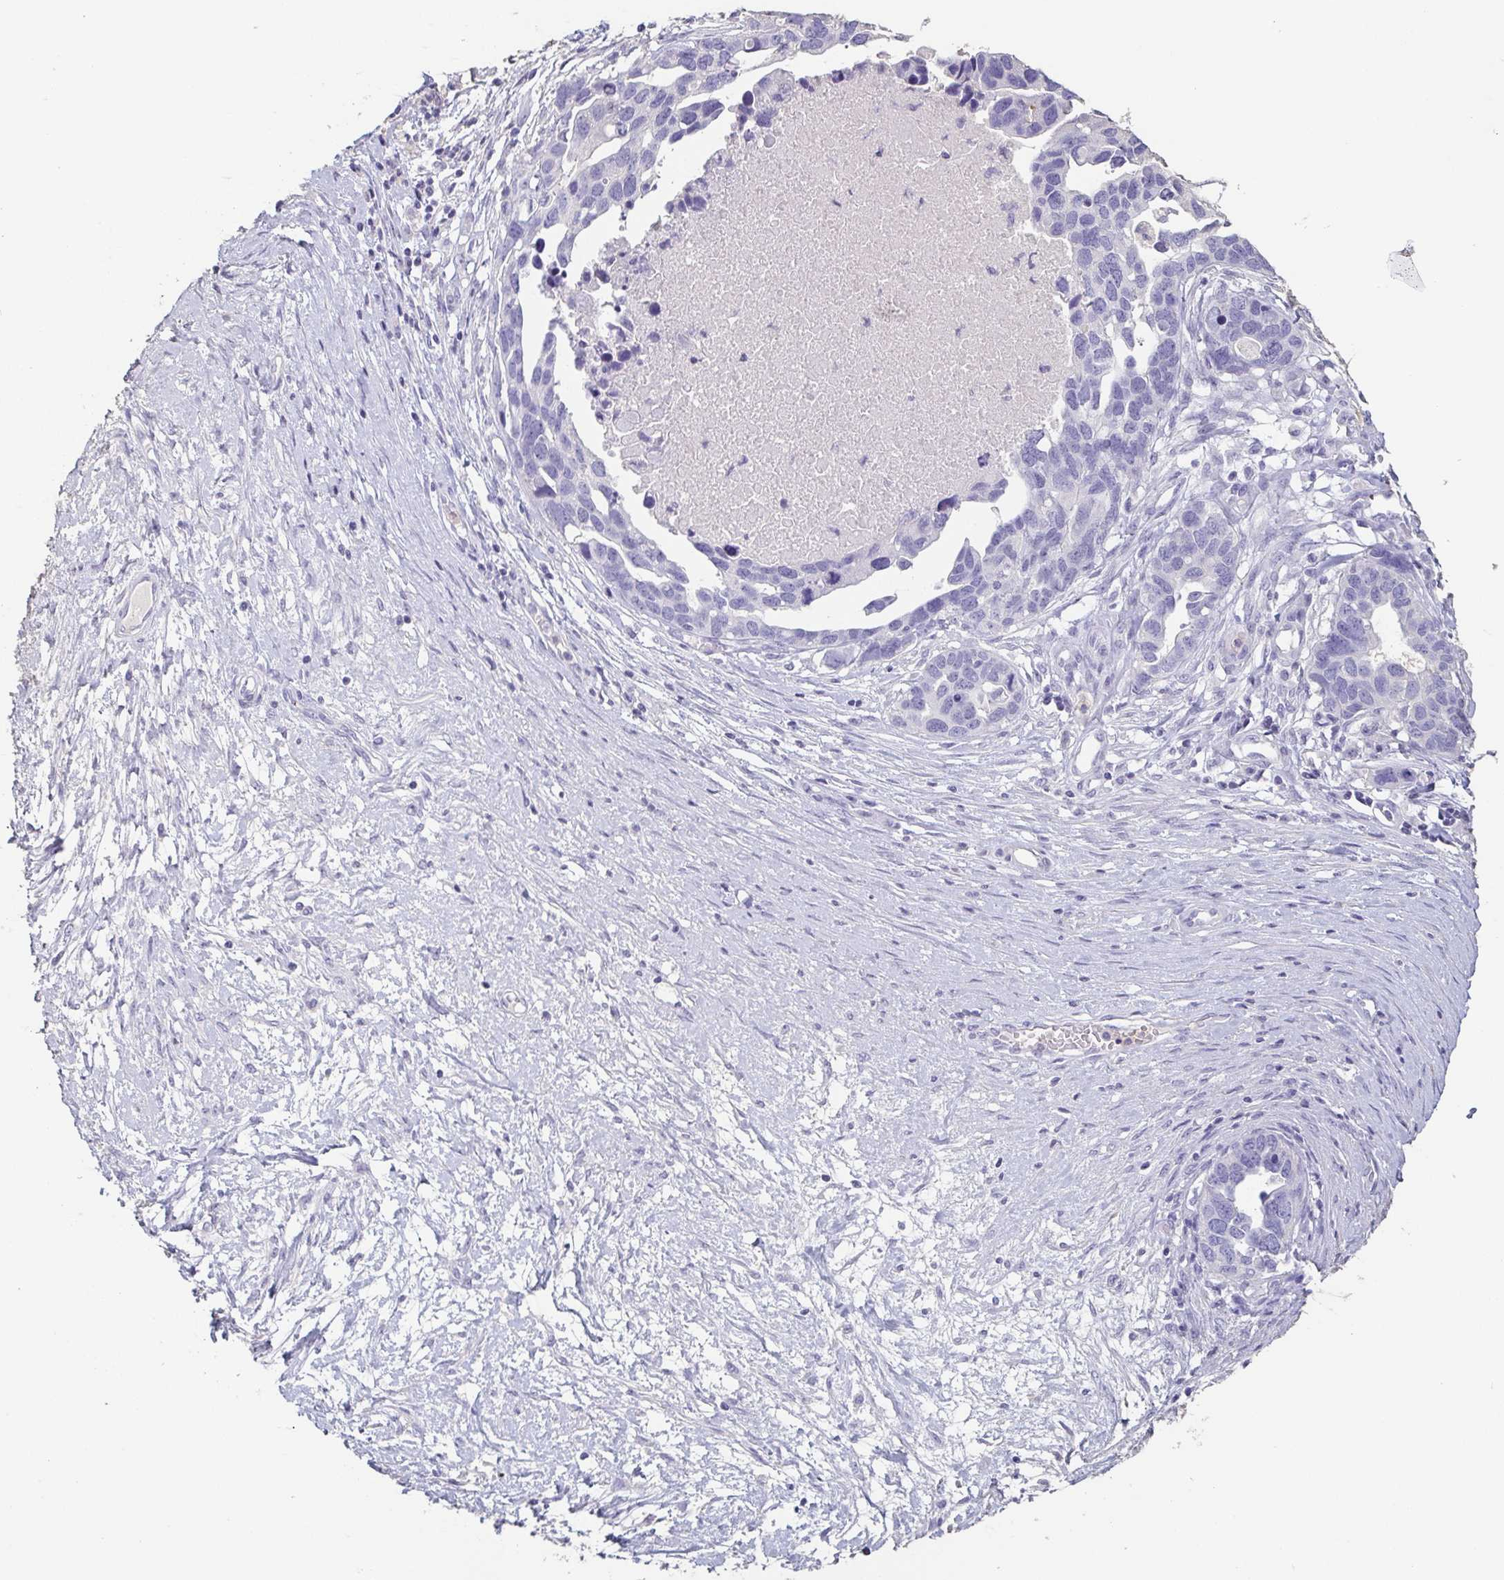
{"staining": {"intensity": "negative", "quantity": "none", "location": "none"}, "tissue": "ovarian cancer", "cell_type": "Tumor cells", "image_type": "cancer", "snomed": [{"axis": "morphology", "description": "Cystadenocarcinoma, serous, NOS"}, {"axis": "topography", "description": "Ovary"}], "caption": "A high-resolution histopathology image shows IHC staining of serous cystadenocarcinoma (ovarian), which displays no significant expression in tumor cells.", "gene": "BPIFA2", "patient": {"sex": "female", "age": 54}}